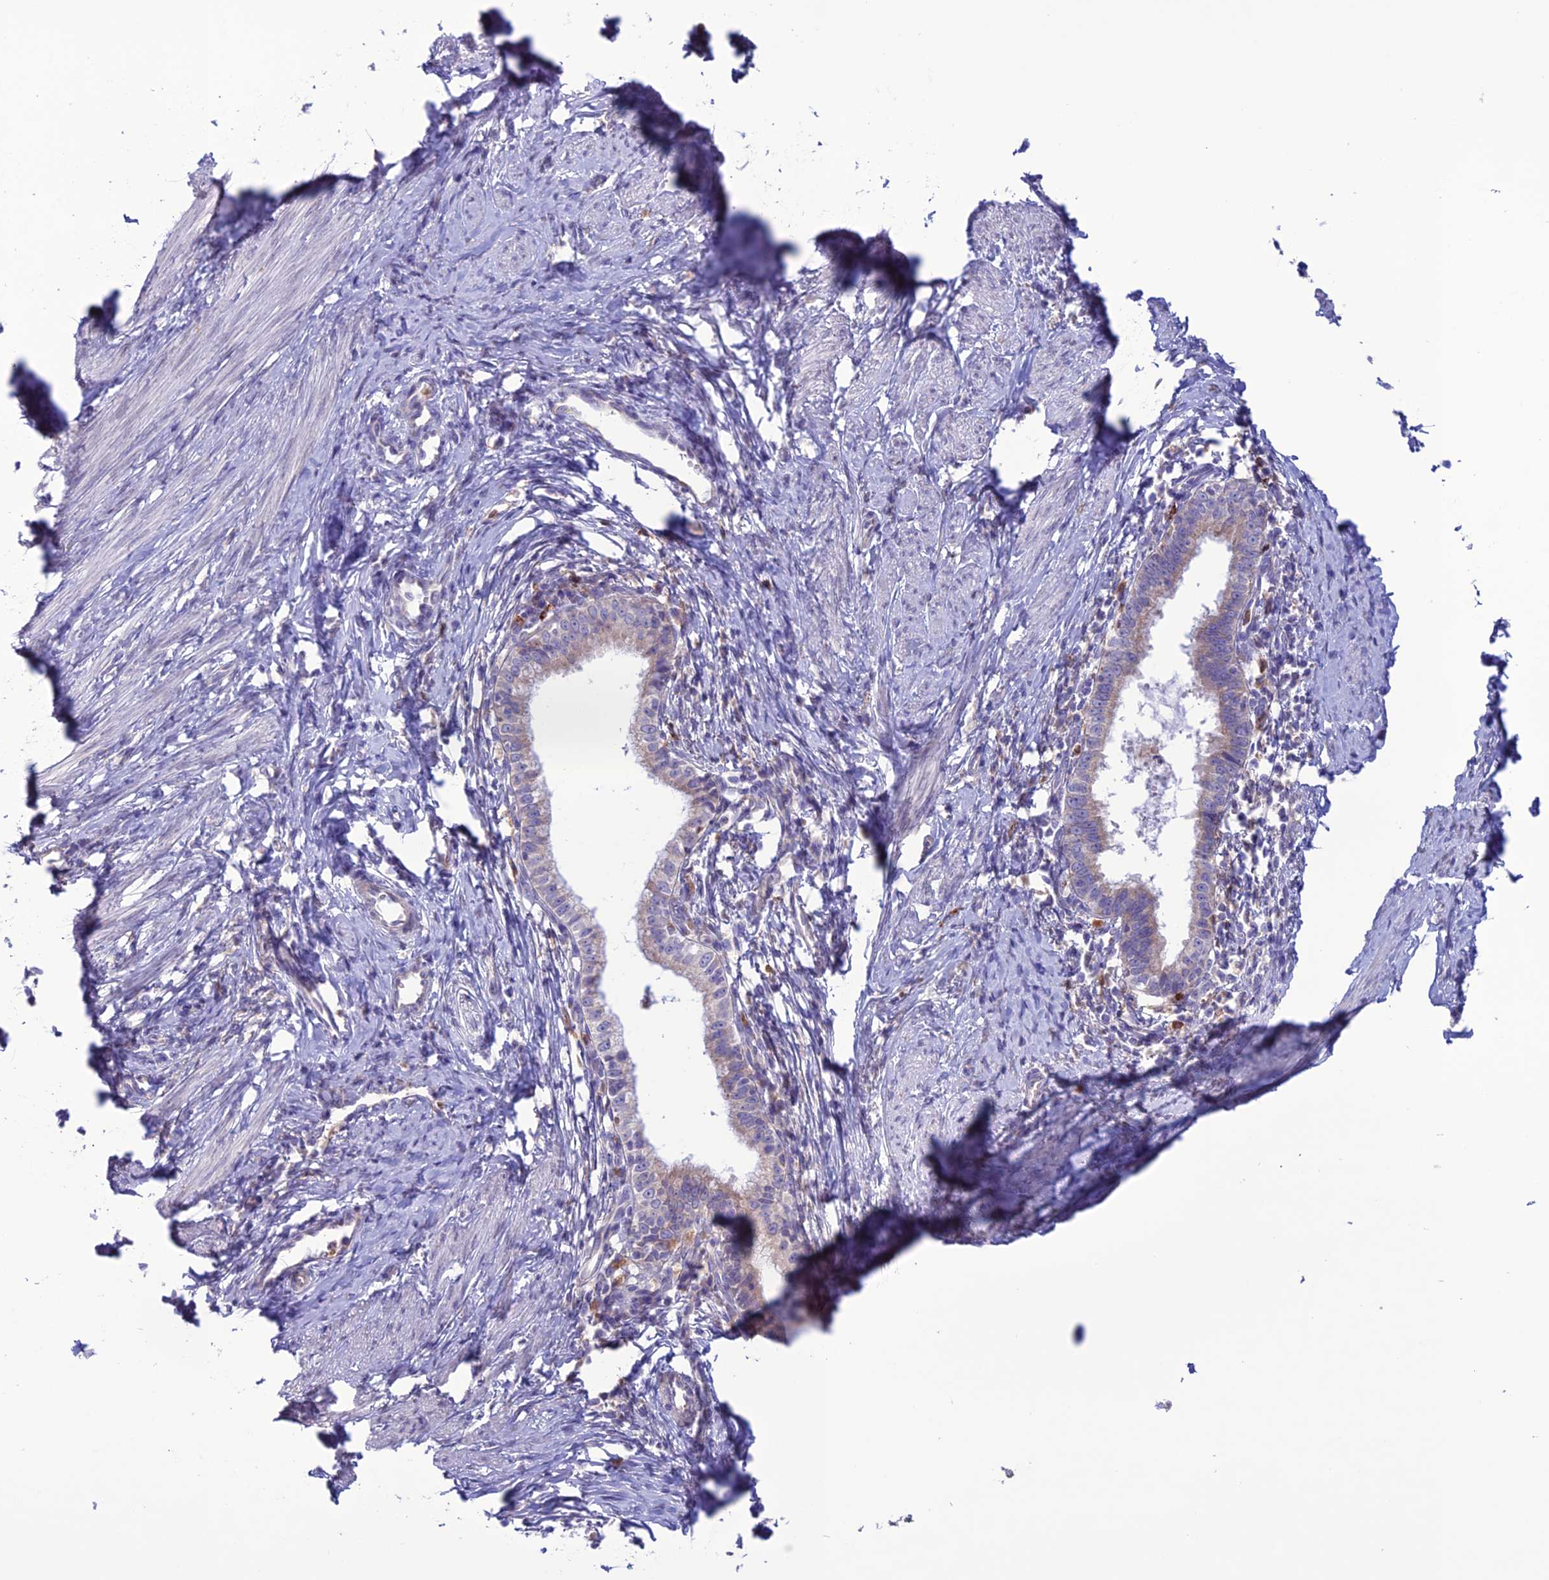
{"staining": {"intensity": "negative", "quantity": "none", "location": "none"}, "tissue": "cervical cancer", "cell_type": "Tumor cells", "image_type": "cancer", "snomed": [{"axis": "morphology", "description": "Adenocarcinoma, NOS"}, {"axis": "topography", "description": "Cervix"}], "caption": "A histopathology image of cervical cancer stained for a protein reveals no brown staining in tumor cells.", "gene": "CLCN7", "patient": {"sex": "female", "age": 36}}